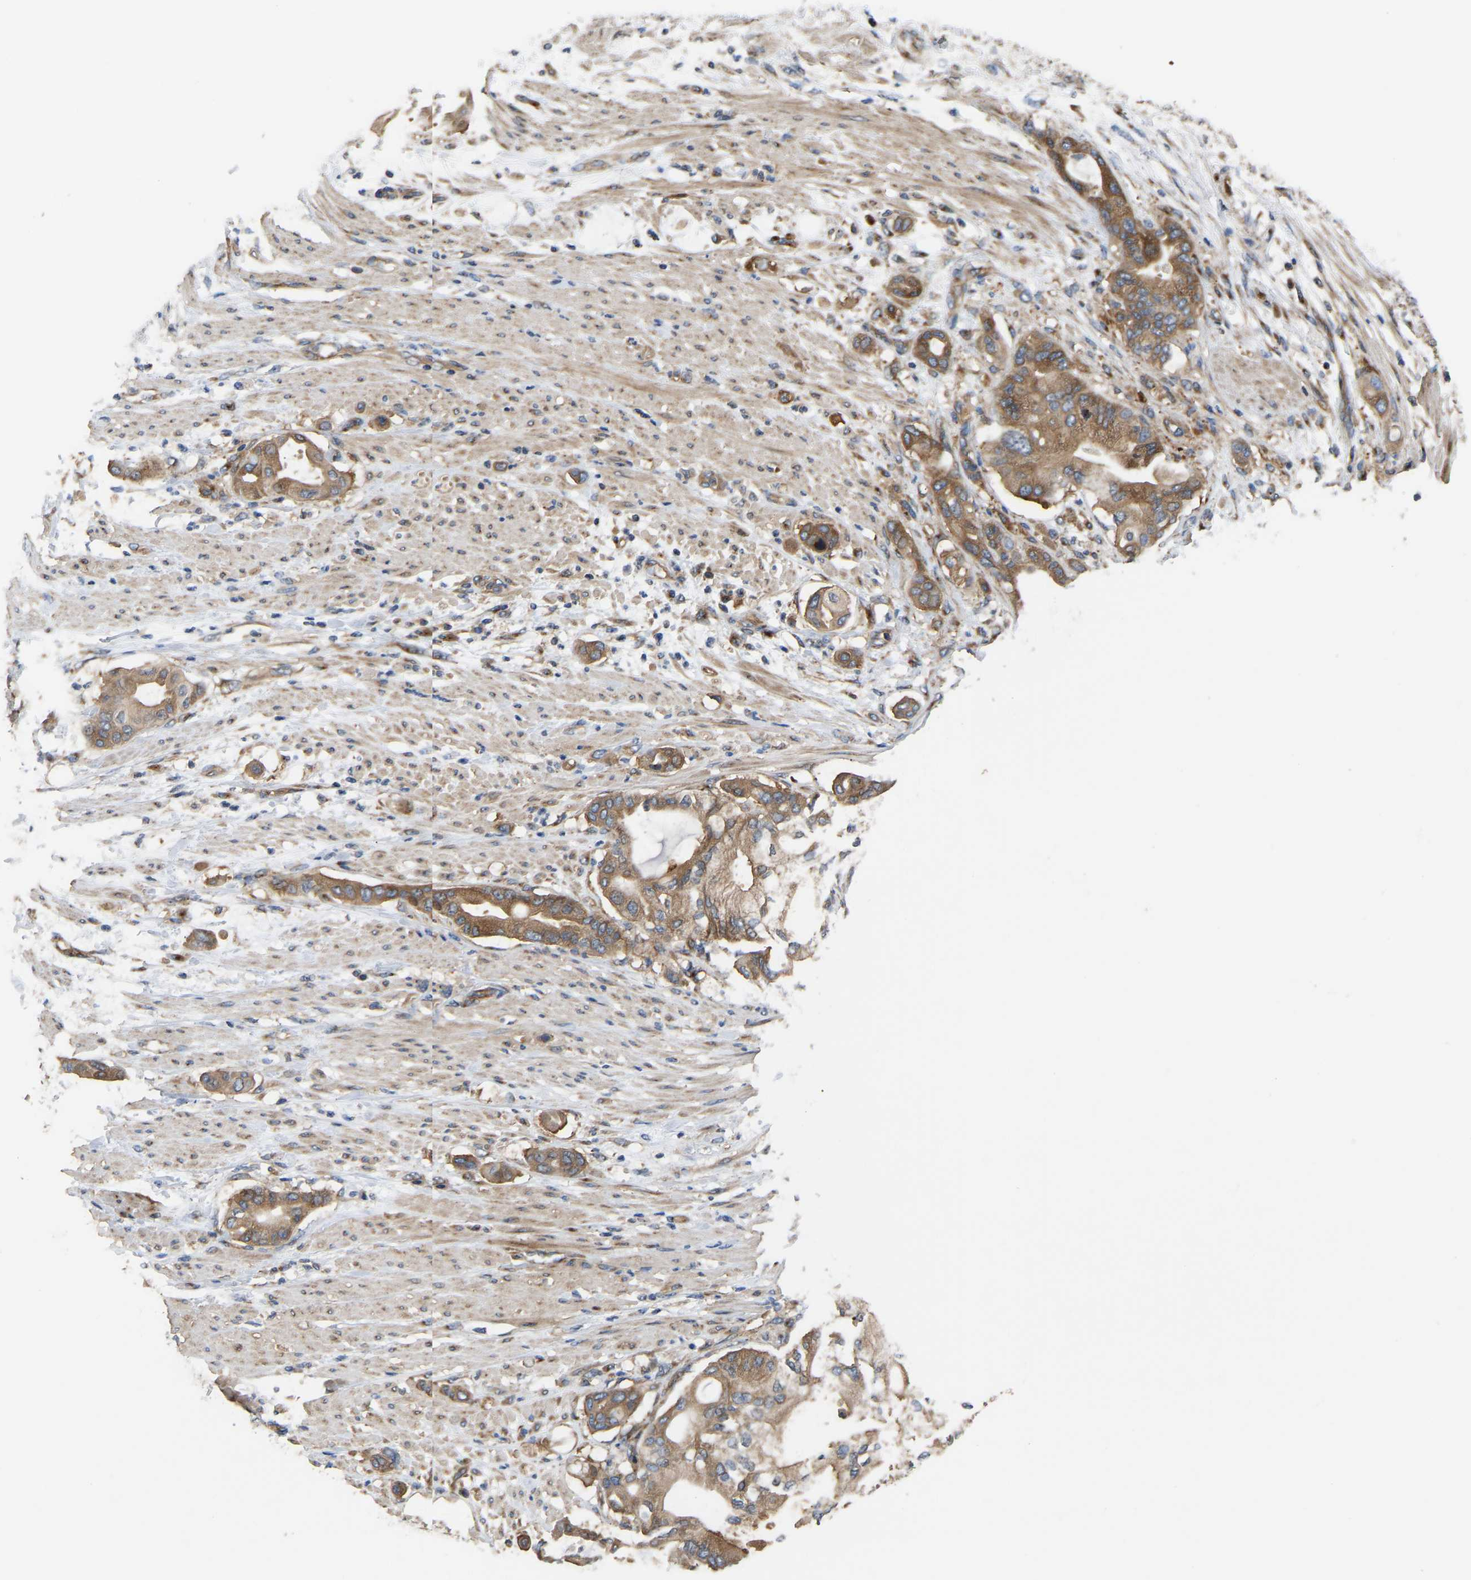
{"staining": {"intensity": "moderate", "quantity": ">75%", "location": "cytoplasmic/membranous"}, "tissue": "pancreatic cancer", "cell_type": "Tumor cells", "image_type": "cancer", "snomed": [{"axis": "morphology", "description": "Adenocarcinoma, NOS"}, {"axis": "morphology", "description": "Adenocarcinoma, metastatic, NOS"}, {"axis": "topography", "description": "Lymph node"}, {"axis": "topography", "description": "Pancreas"}, {"axis": "topography", "description": "Duodenum"}], "caption": "High-power microscopy captured an immunohistochemistry (IHC) micrograph of pancreatic cancer, revealing moderate cytoplasmic/membranous positivity in about >75% of tumor cells.", "gene": "LAPTM4B", "patient": {"sex": "female", "age": 64}}